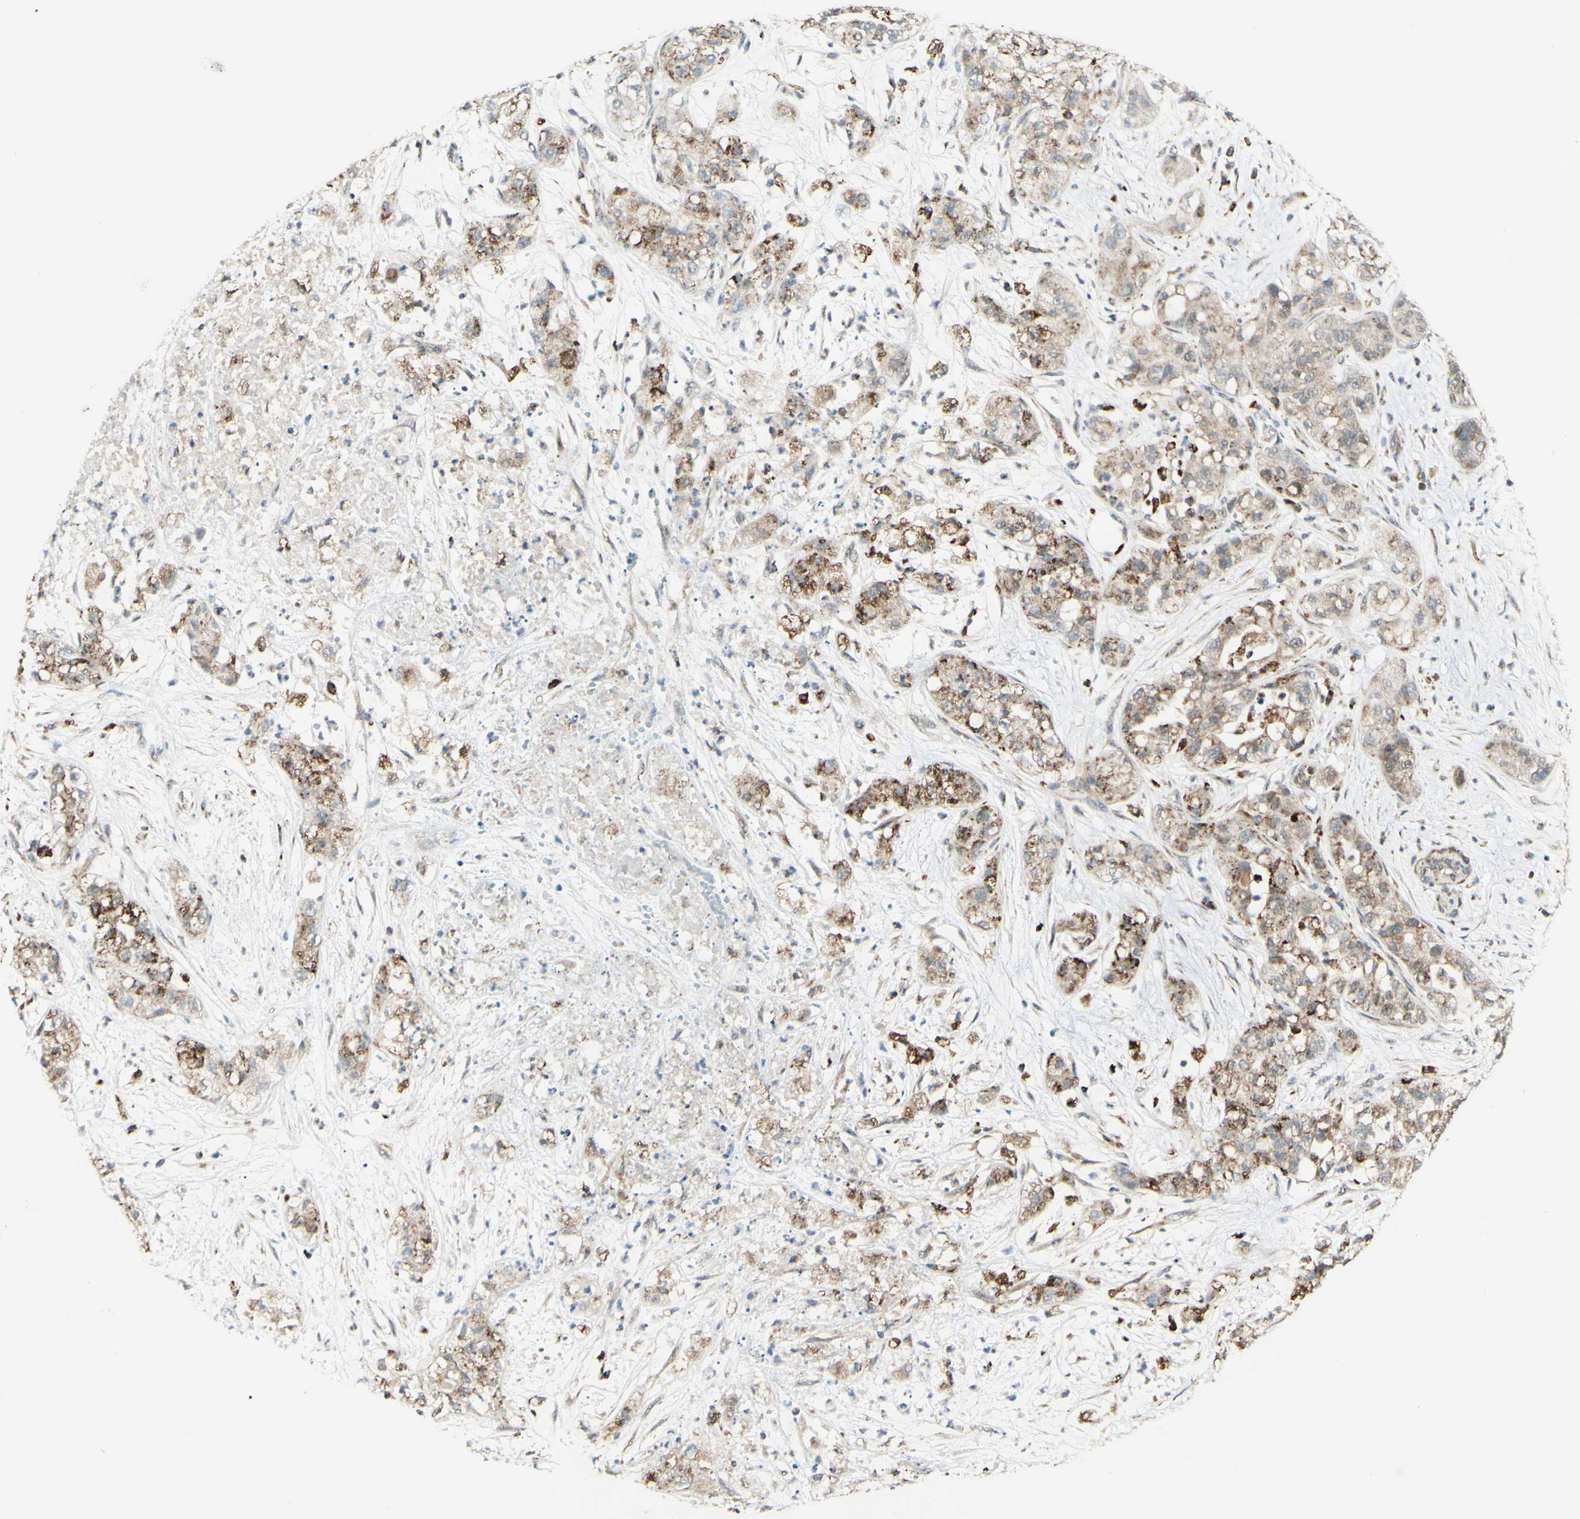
{"staining": {"intensity": "moderate", "quantity": ">75%", "location": "cytoplasmic/membranous"}, "tissue": "pancreatic cancer", "cell_type": "Tumor cells", "image_type": "cancer", "snomed": [{"axis": "morphology", "description": "Adenocarcinoma, NOS"}, {"axis": "topography", "description": "Pancreas"}], "caption": "There is medium levels of moderate cytoplasmic/membranous expression in tumor cells of pancreatic adenocarcinoma, as demonstrated by immunohistochemical staining (brown color).", "gene": "DHRS3", "patient": {"sex": "female", "age": 78}}